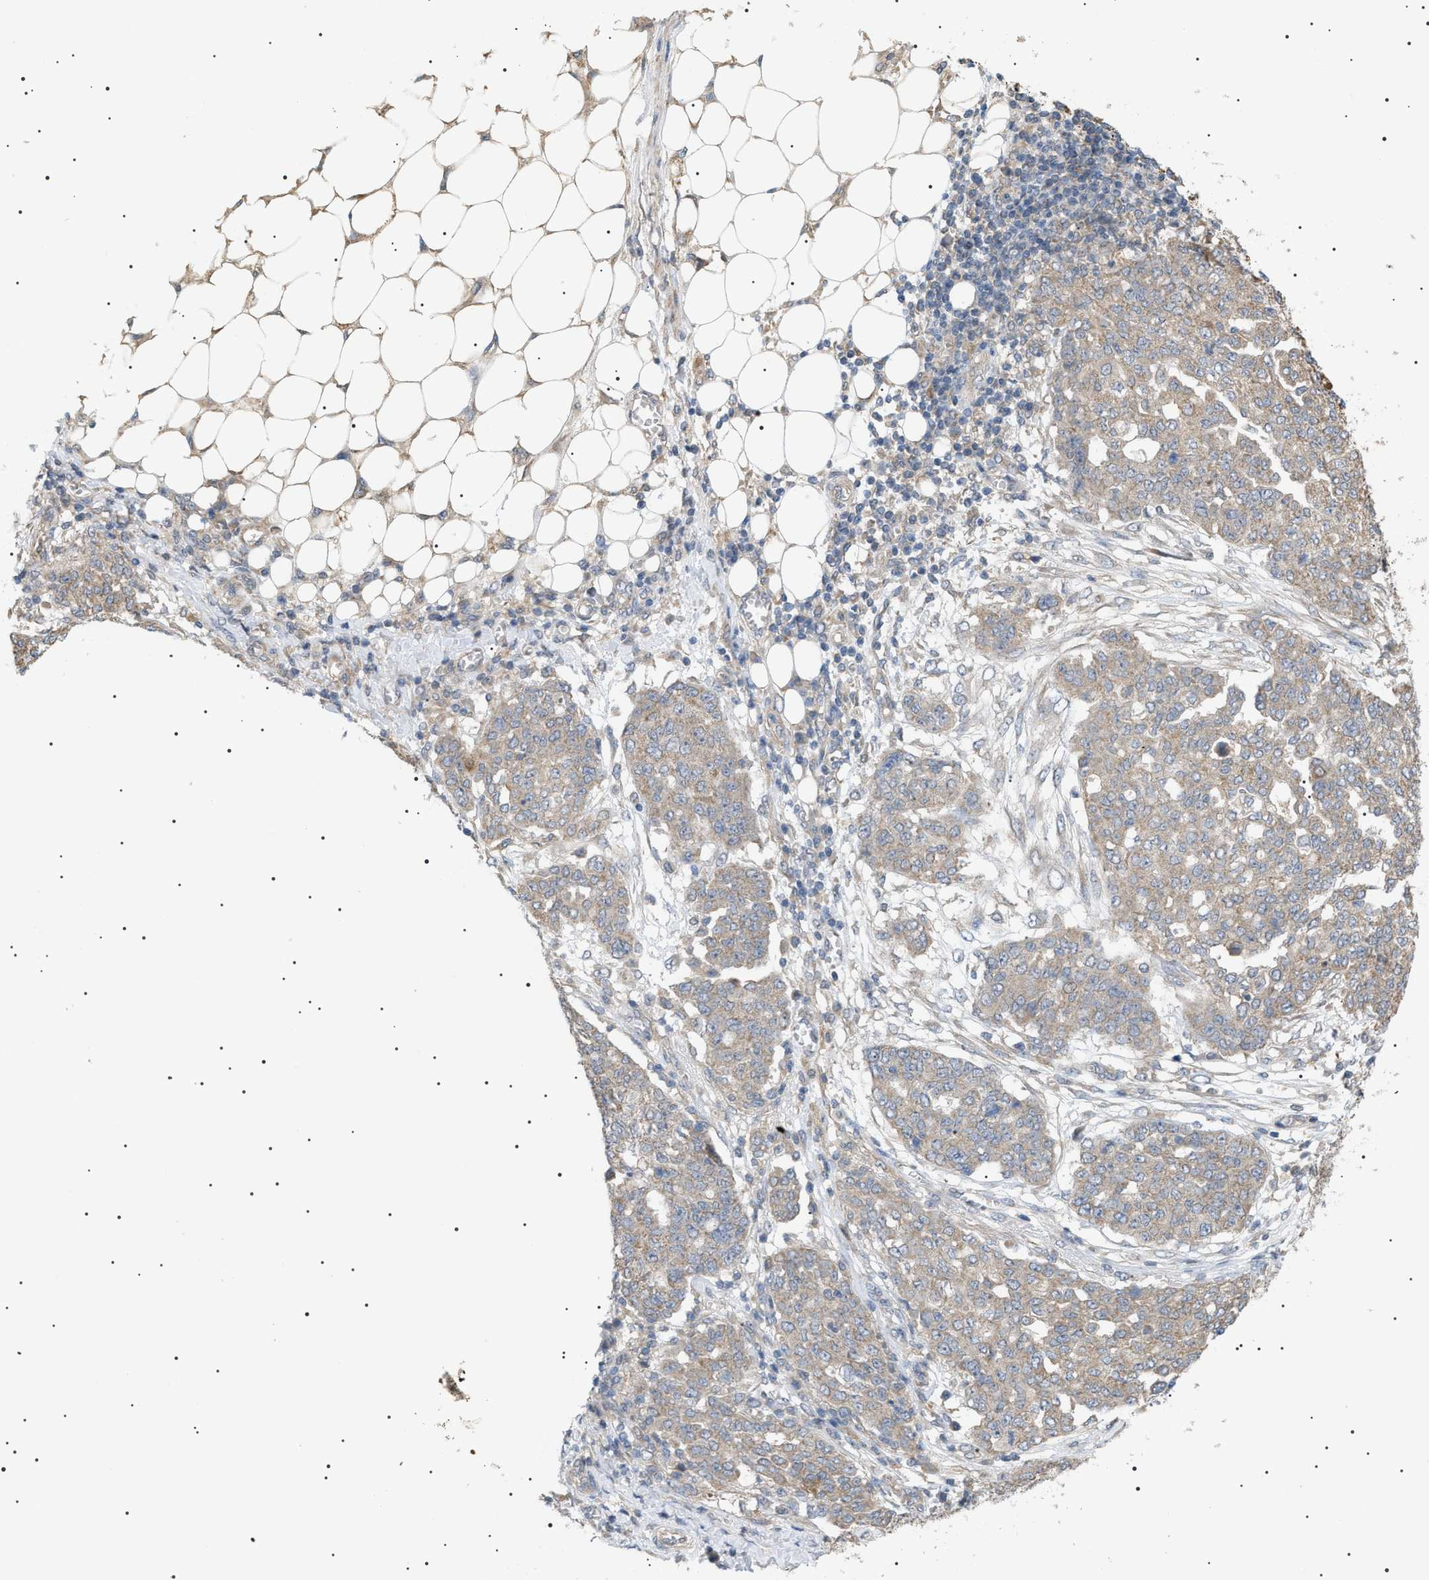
{"staining": {"intensity": "weak", "quantity": ">75%", "location": "cytoplasmic/membranous"}, "tissue": "ovarian cancer", "cell_type": "Tumor cells", "image_type": "cancer", "snomed": [{"axis": "morphology", "description": "Cystadenocarcinoma, serous, NOS"}, {"axis": "topography", "description": "Soft tissue"}, {"axis": "topography", "description": "Ovary"}], "caption": "A high-resolution micrograph shows immunohistochemistry (IHC) staining of ovarian cancer, which reveals weak cytoplasmic/membranous expression in about >75% of tumor cells. The protein of interest is stained brown, and the nuclei are stained in blue (DAB (3,3'-diaminobenzidine) IHC with brightfield microscopy, high magnification).", "gene": "IRS2", "patient": {"sex": "female", "age": 57}}